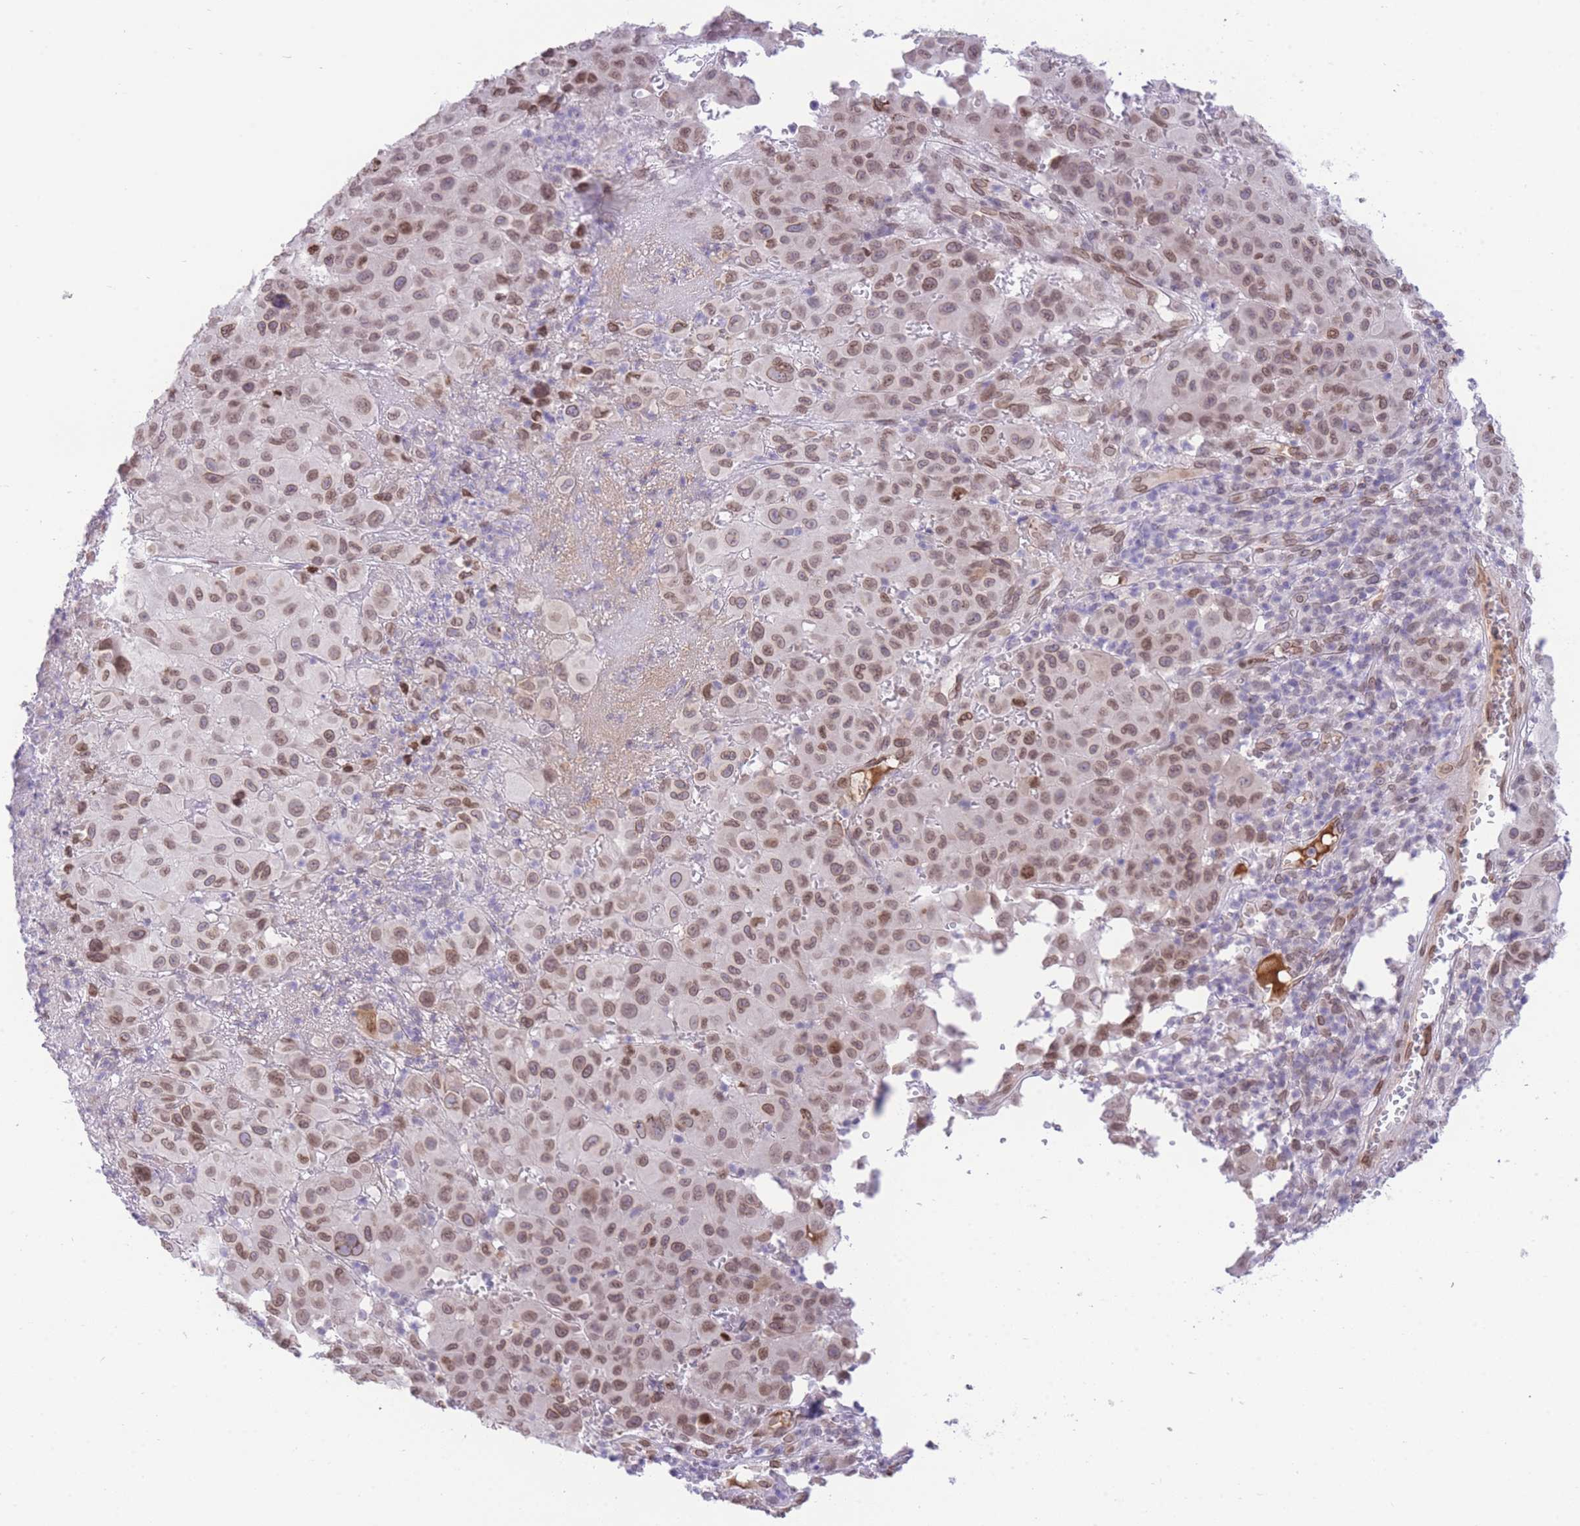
{"staining": {"intensity": "moderate", "quantity": ">75%", "location": "nuclear"}, "tissue": "melanoma", "cell_type": "Tumor cells", "image_type": "cancer", "snomed": [{"axis": "morphology", "description": "Malignant melanoma, NOS"}, {"axis": "topography", "description": "Skin"}], "caption": "Immunohistochemical staining of malignant melanoma shows moderate nuclear protein expression in about >75% of tumor cells.", "gene": "OR10AD1", "patient": {"sex": "male", "age": 73}}